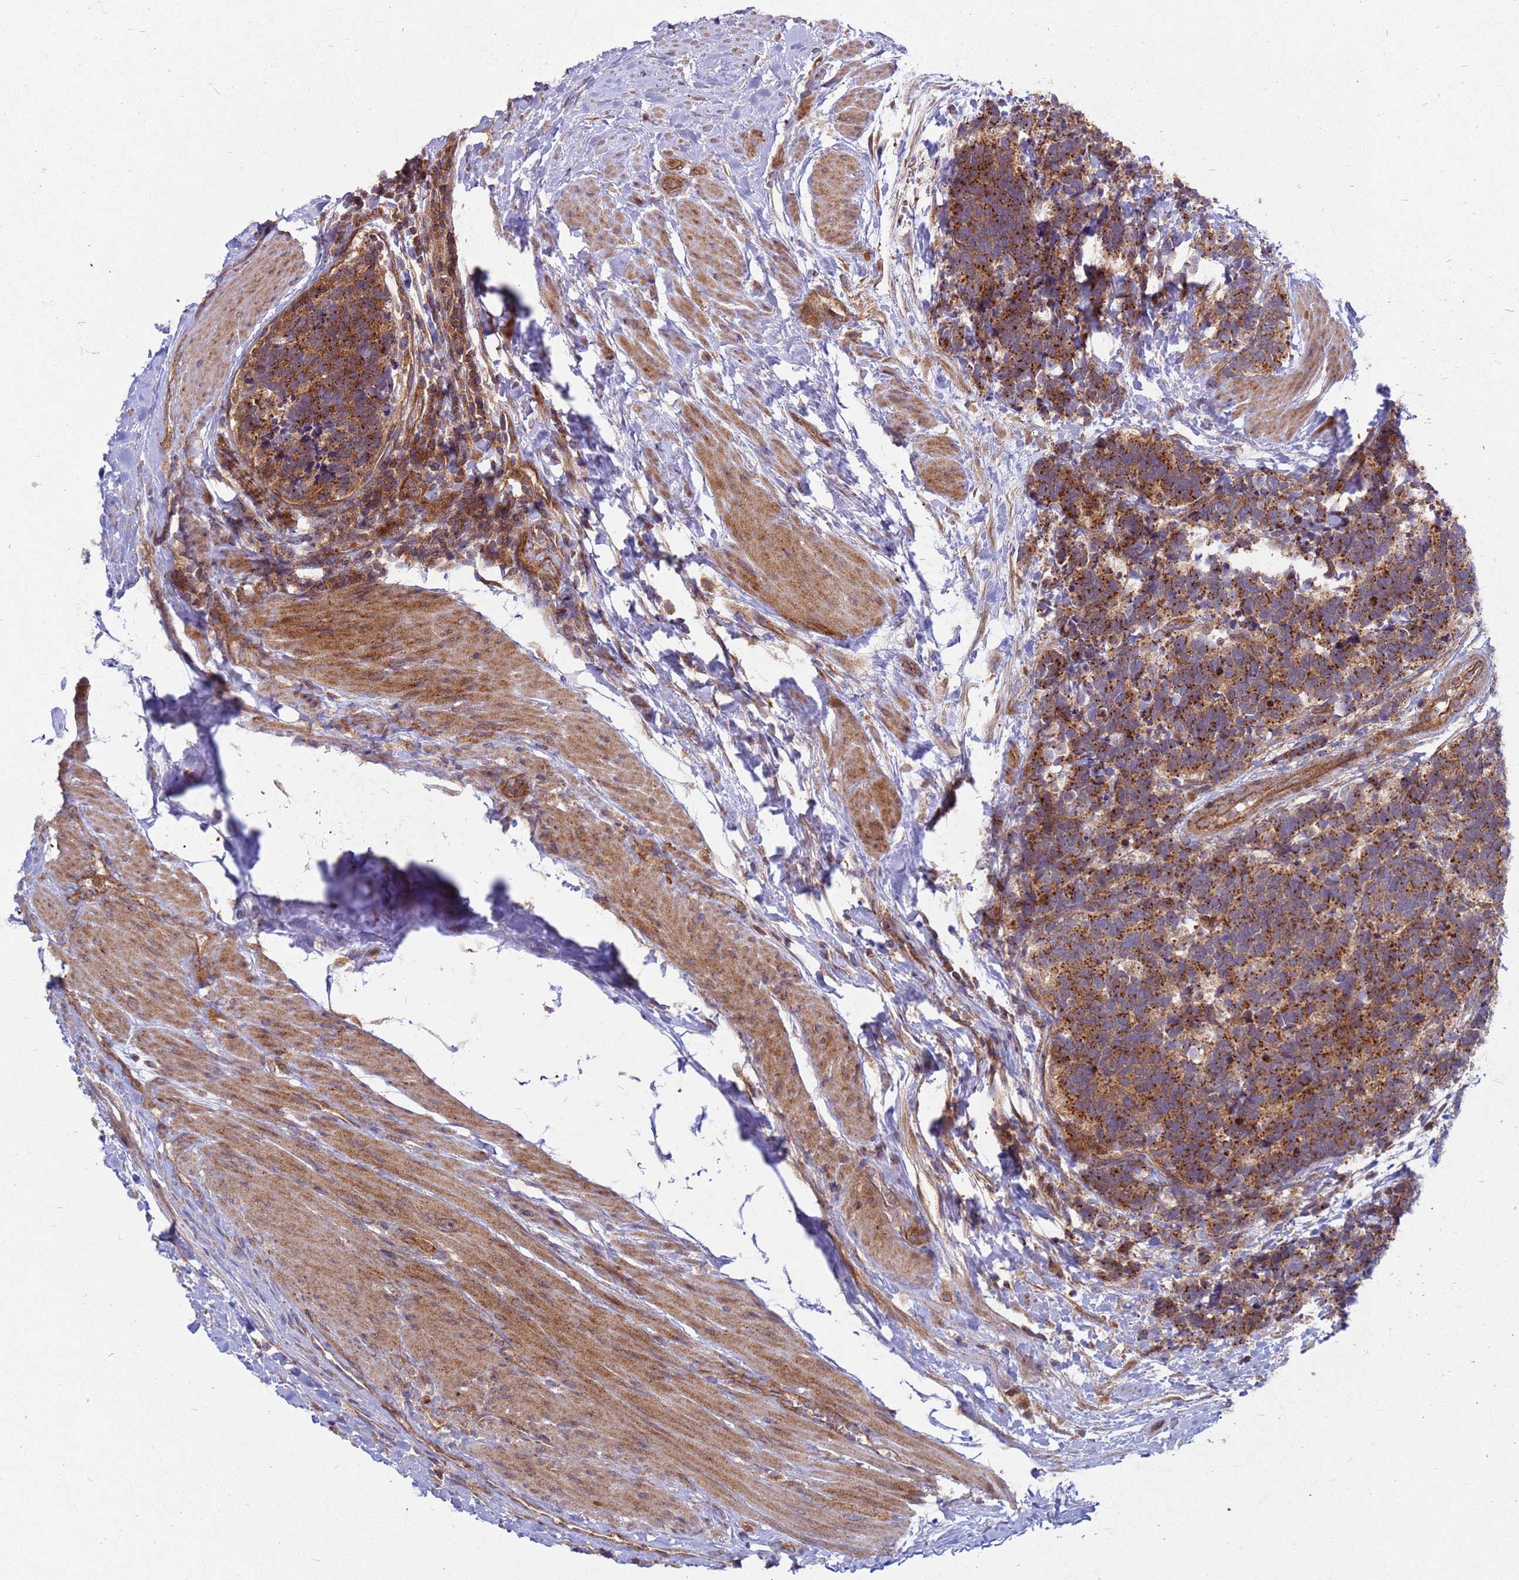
{"staining": {"intensity": "moderate", "quantity": ">75%", "location": "cytoplasmic/membranous"}, "tissue": "carcinoid", "cell_type": "Tumor cells", "image_type": "cancer", "snomed": [{"axis": "morphology", "description": "Carcinoma, NOS"}, {"axis": "morphology", "description": "Carcinoid, malignant, NOS"}, {"axis": "topography", "description": "Prostate"}], "caption": "Carcinoma tissue exhibits moderate cytoplasmic/membranous positivity in about >75% of tumor cells", "gene": "CDC34", "patient": {"sex": "male", "age": 57}}